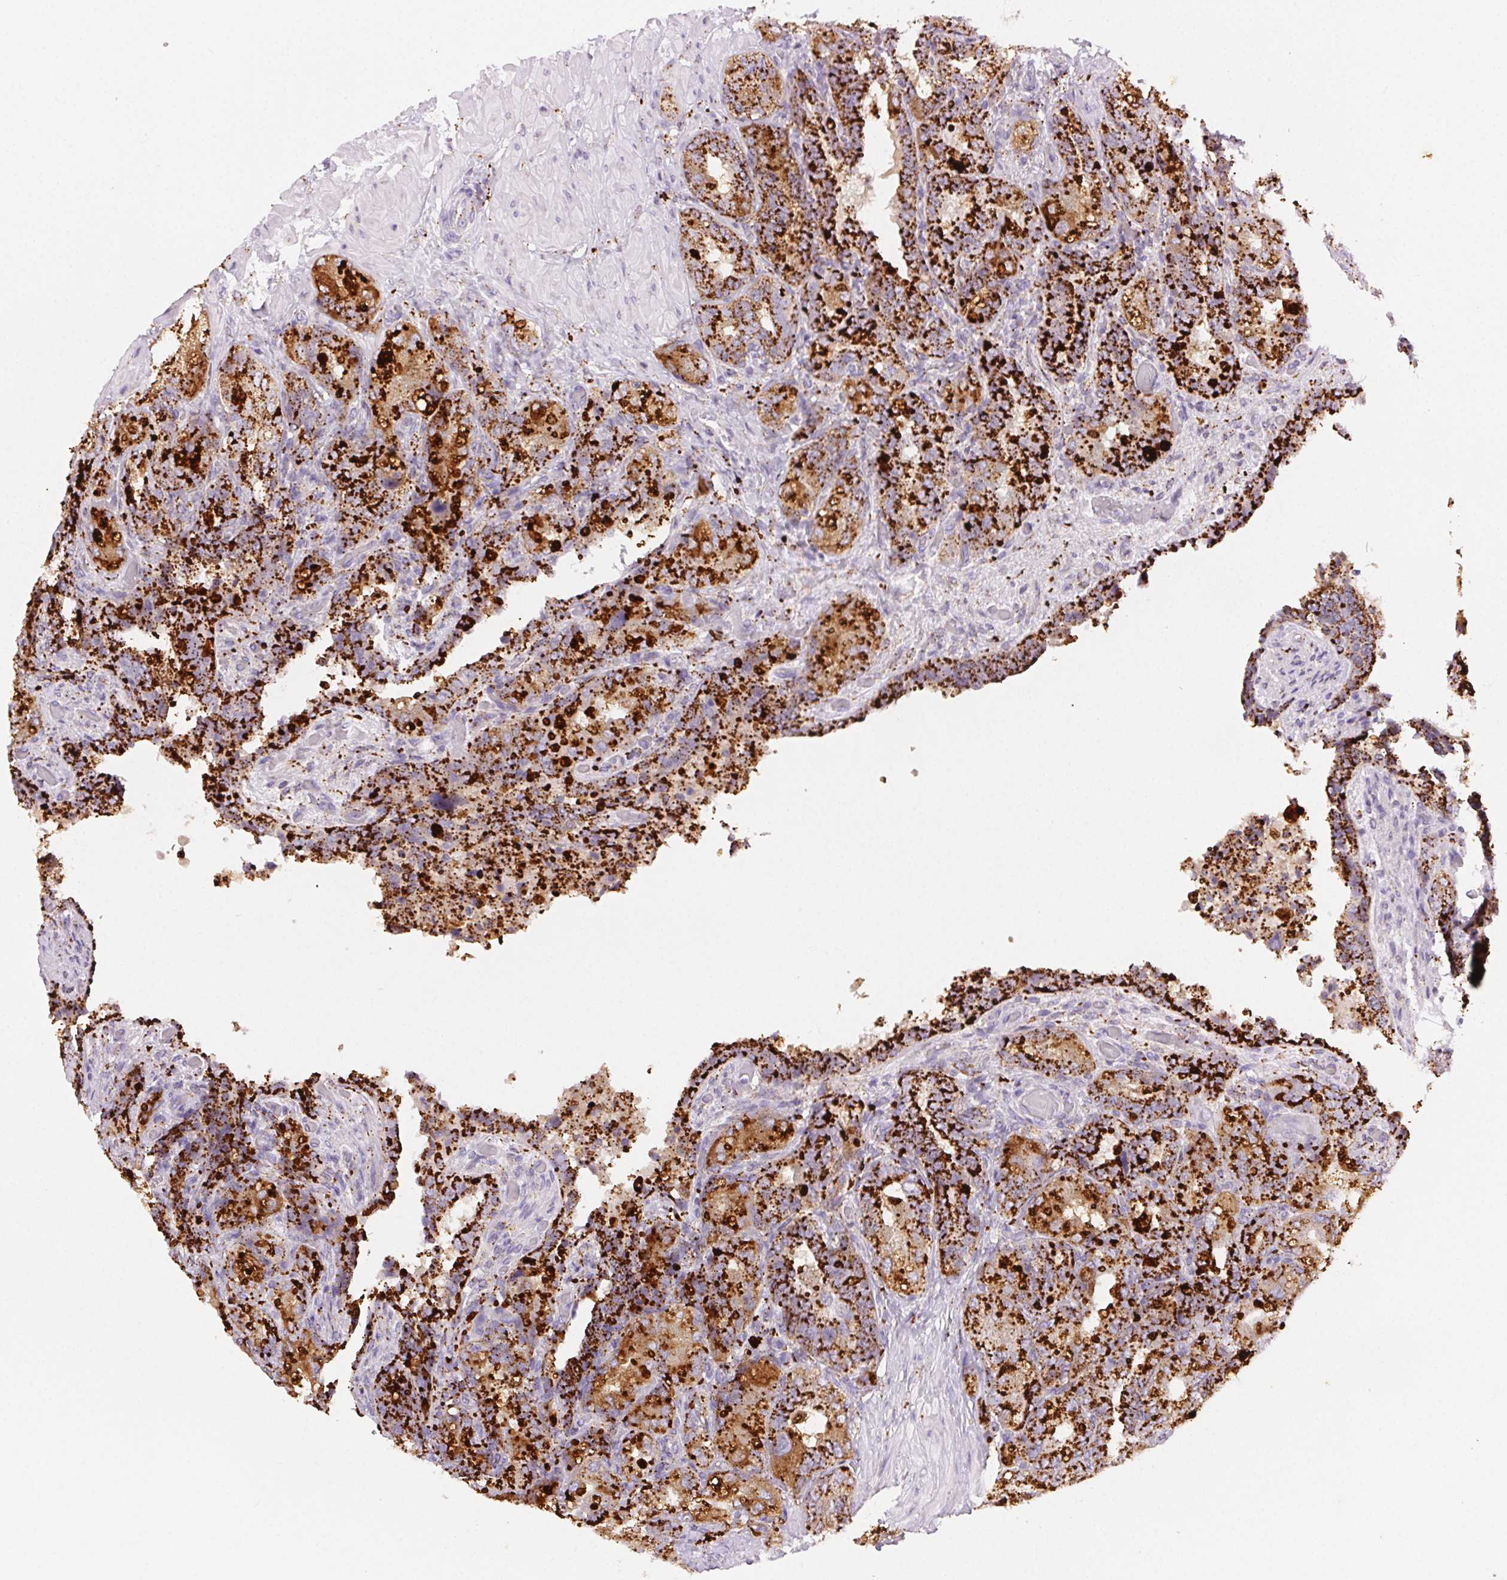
{"staining": {"intensity": "strong", "quantity": ">75%", "location": "cytoplasmic/membranous"}, "tissue": "seminal vesicle", "cell_type": "Glandular cells", "image_type": "normal", "snomed": [{"axis": "morphology", "description": "Normal tissue, NOS"}, {"axis": "topography", "description": "Seminal veicle"}], "caption": "A high-resolution image shows immunohistochemistry (IHC) staining of unremarkable seminal vesicle, which reveals strong cytoplasmic/membranous staining in approximately >75% of glandular cells. The staining was performed using DAB, with brown indicating positive protein expression. Nuclei are stained blue with hematoxylin.", "gene": "SCPEP1", "patient": {"sex": "male", "age": 57}}